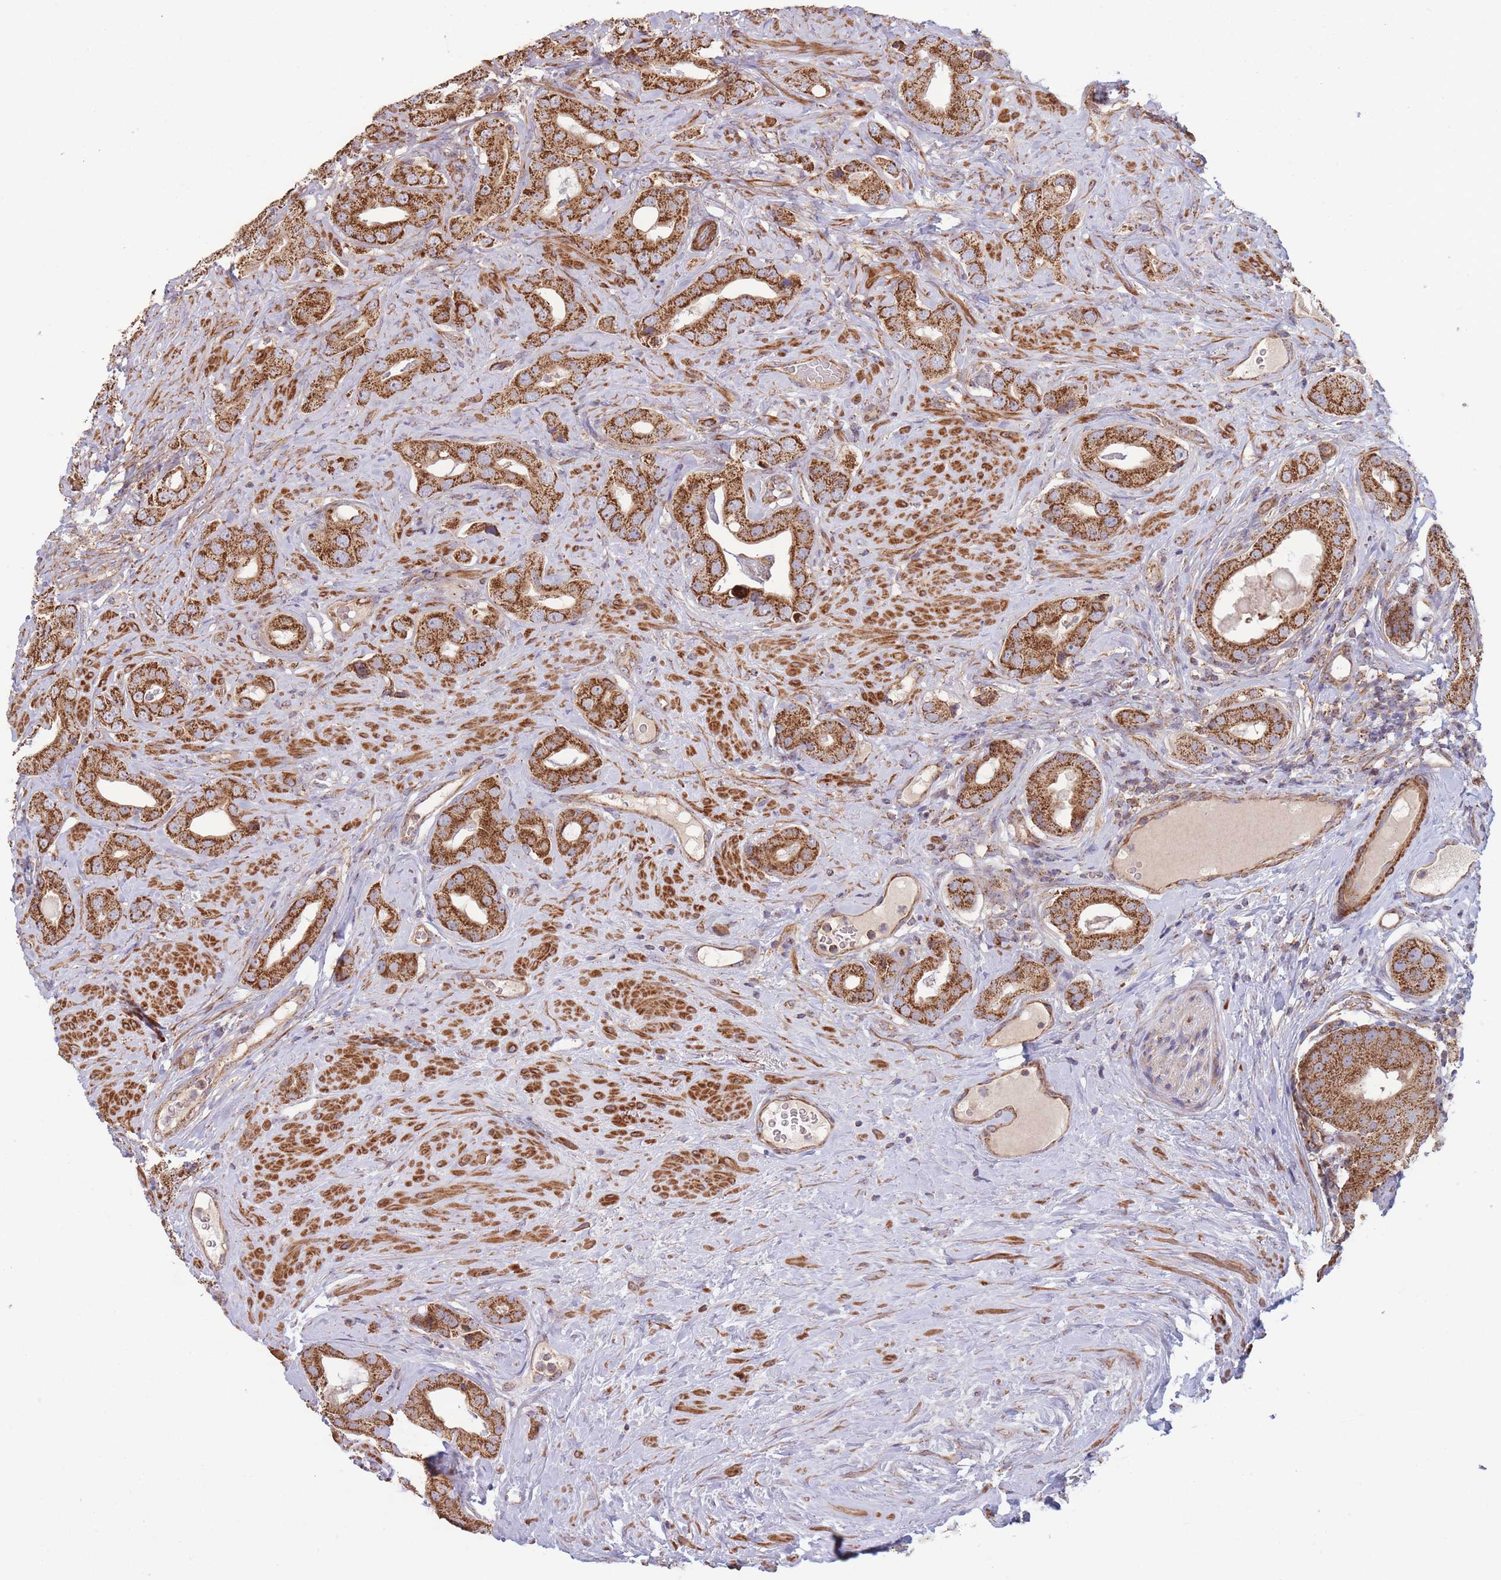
{"staining": {"intensity": "strong", "quantity": ">75%", "location": "cytoplasmic/membranous"}, "tissue": "prostate cancer", "cell_type": "Tumor cells", "image_type": "cancer", "snomed": [{"axis": "morphology", "description": "Adenocarcinoma, High grade"}, {"axis": "topography", "description": "Prostate"}], "caption": "Protein staining demonstrates strong cytoplasmic/membranous positivity in approximately >75% of tumor cells in prostate cancer (high-grade adenocarcinoma). (DAB (3,3'-diaminobenzidine) IHC, brown staining for protein, blue staining for nuclei).", "gene": "KIF16B", "patient": {"sex": "male", "age": 63}}